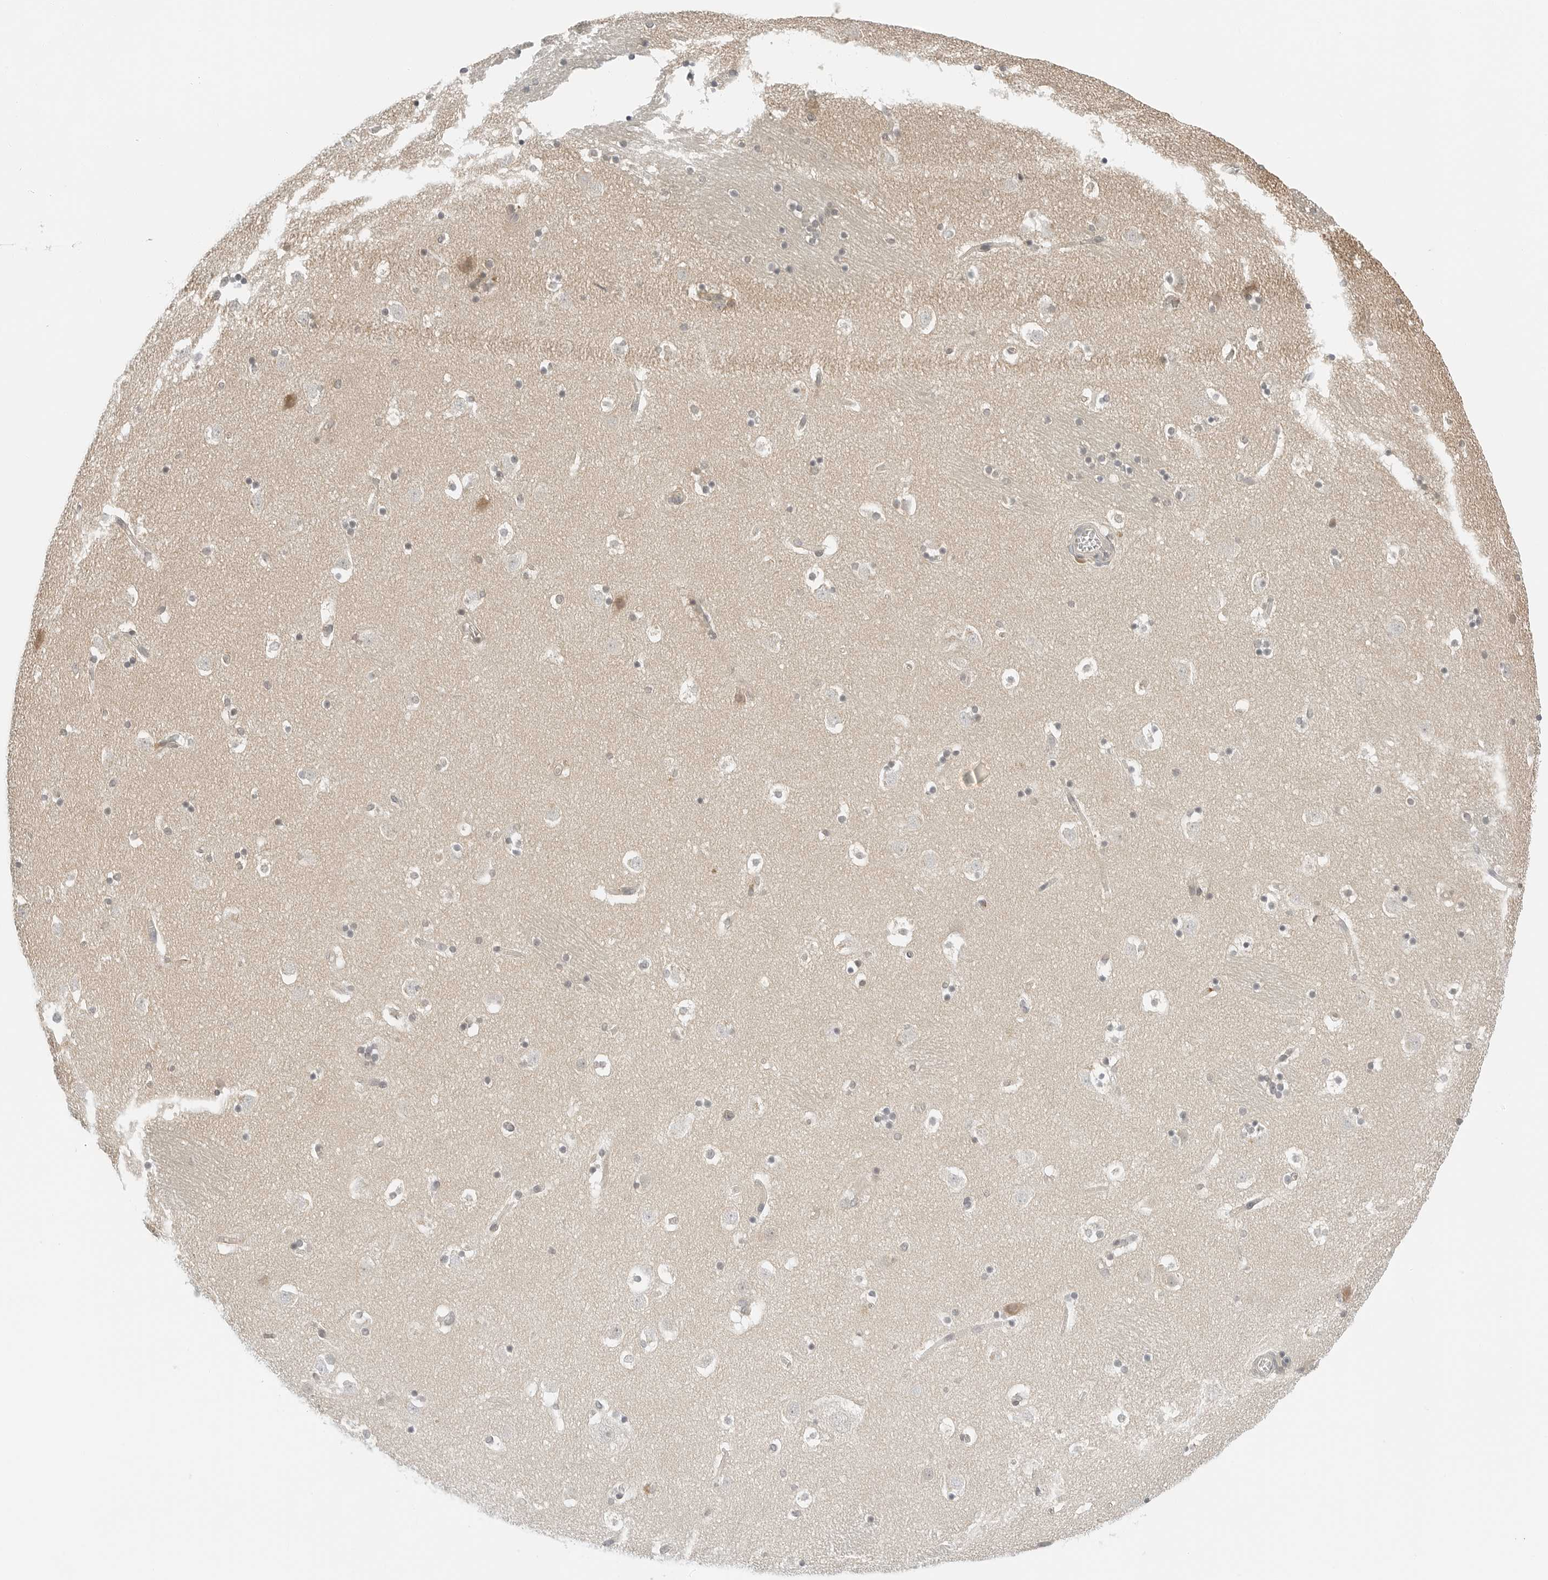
{"staining": {"intensity": "weak", "quantity": "<25%", "location": "cytoplasmic/membranous"}, "tissue": "caudate", "cell_type": "Glial cells", "image_type": "normal", "snomed": [{"axis": "morphology", "description": "Normal tissue, NOS"}, {"axis": "topography", "description": "Lateral ventricle wall"}], "caption": "Immunohistochemistry histopathology image of benign caudate: human caudate stained with DAB (3,3'-diaminobenzidine) displays no significant protein expression in glial cells. Brightfield microscopy of immunohistochemistry stained with DAB (3,3'-diaminobenzidine) (brown) and hematoxylin (blue), captured at high magnification.", "gene": "IQCC", "patient": {"sex": "male", "age": 45}}